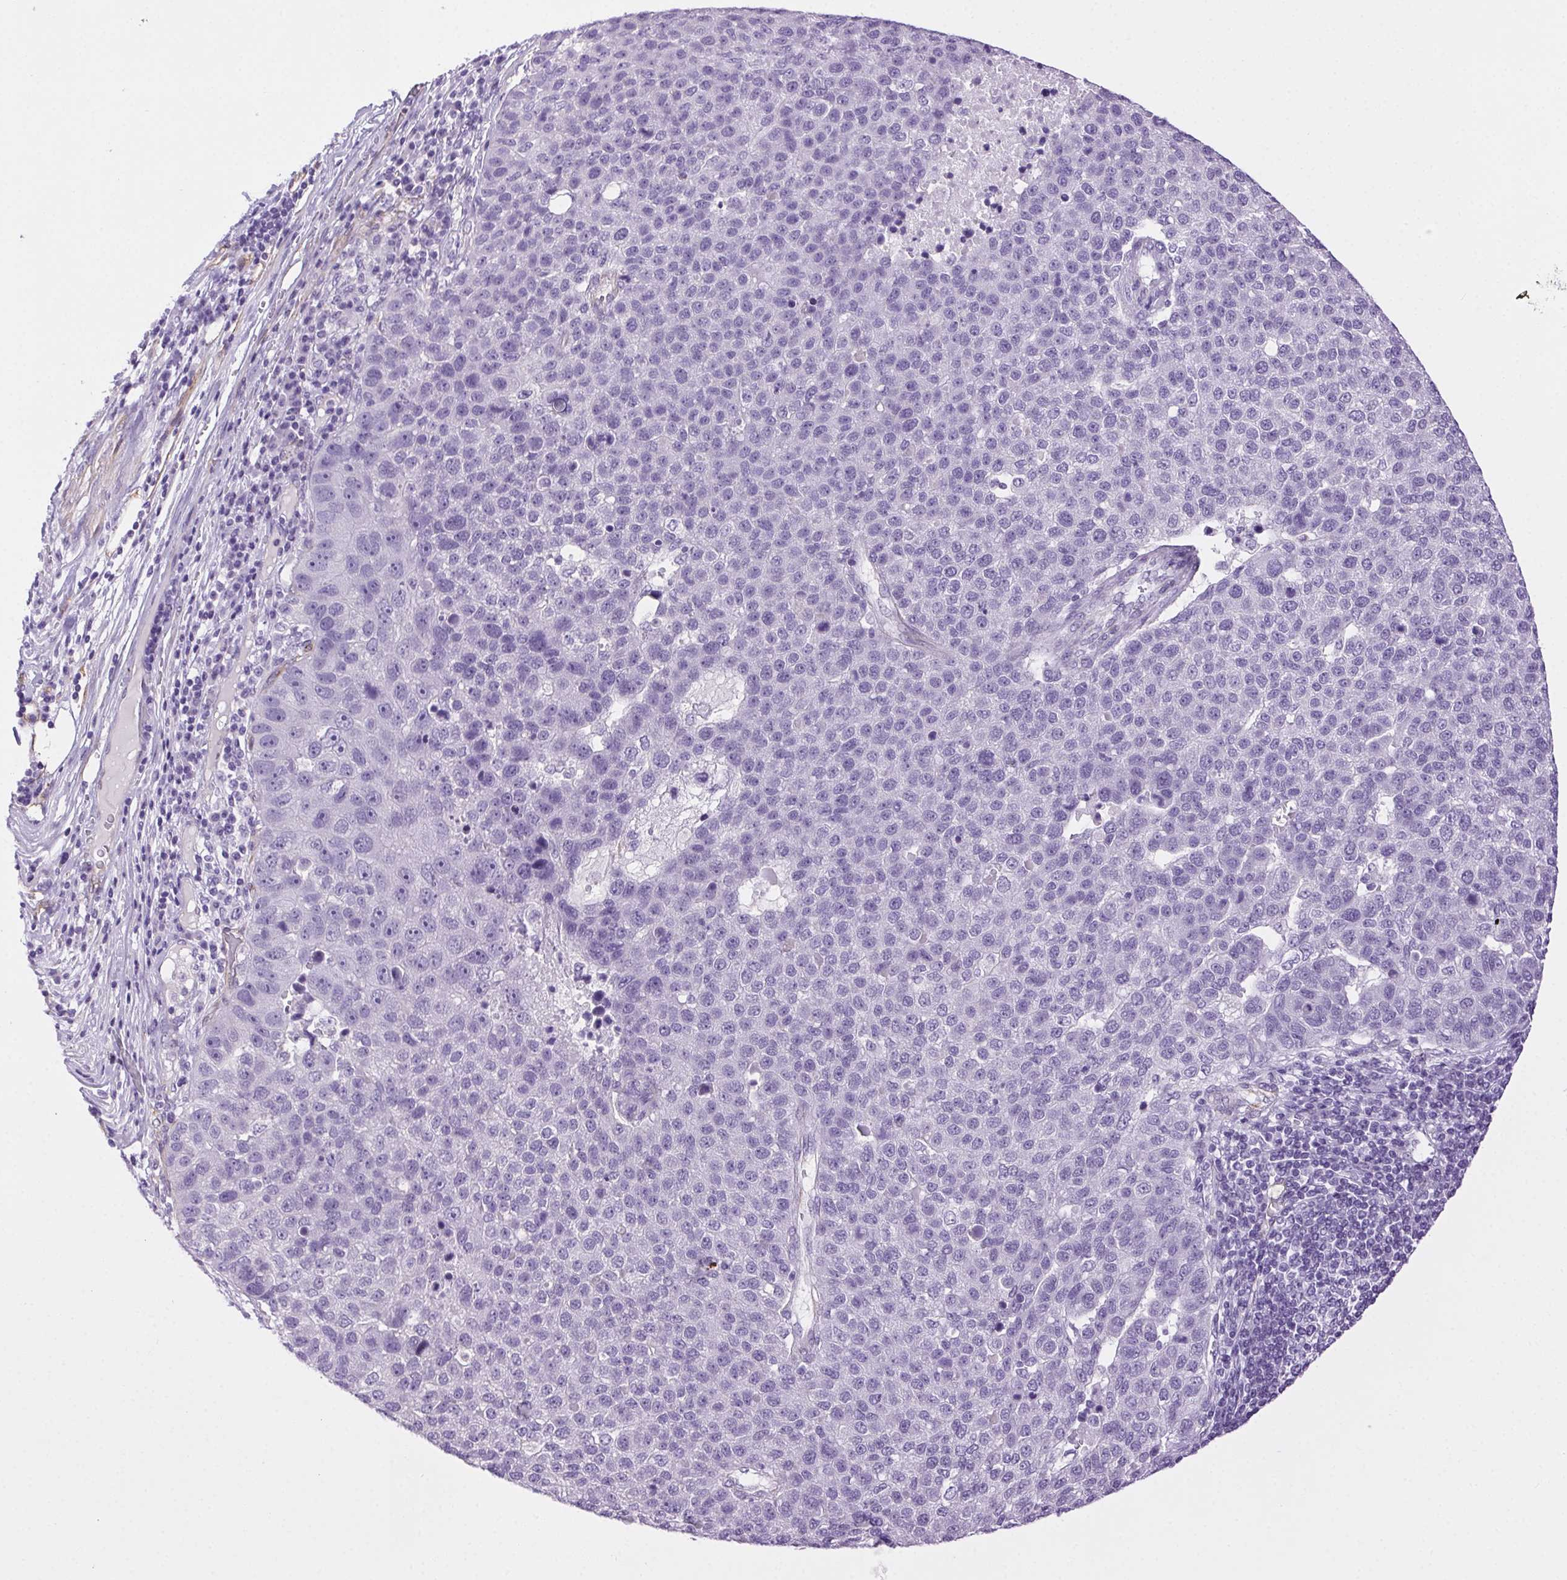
{"staining": {"intensity": "negative", "quantity": "none", "location": "none"}, "tissue": "pancreatic cancer", "cell_type": "Tumor cells", "image_type": "cancer", "snomed": [{"axis": "morphology", "description": "Adenocarcinoma, NOS"}, {"axis": "topography", "description": "Pancreas"}], "caption": "Immunohistochemistry (IHC) histopathology image of human pancreatic cancer stained for a protein (brown), which exhibits no positivity in tumor cells. (DAB immunohistochemistry, high magnification).", "gene": "SHCBP1L", "patient": {"sex": "female", "age": 61}}